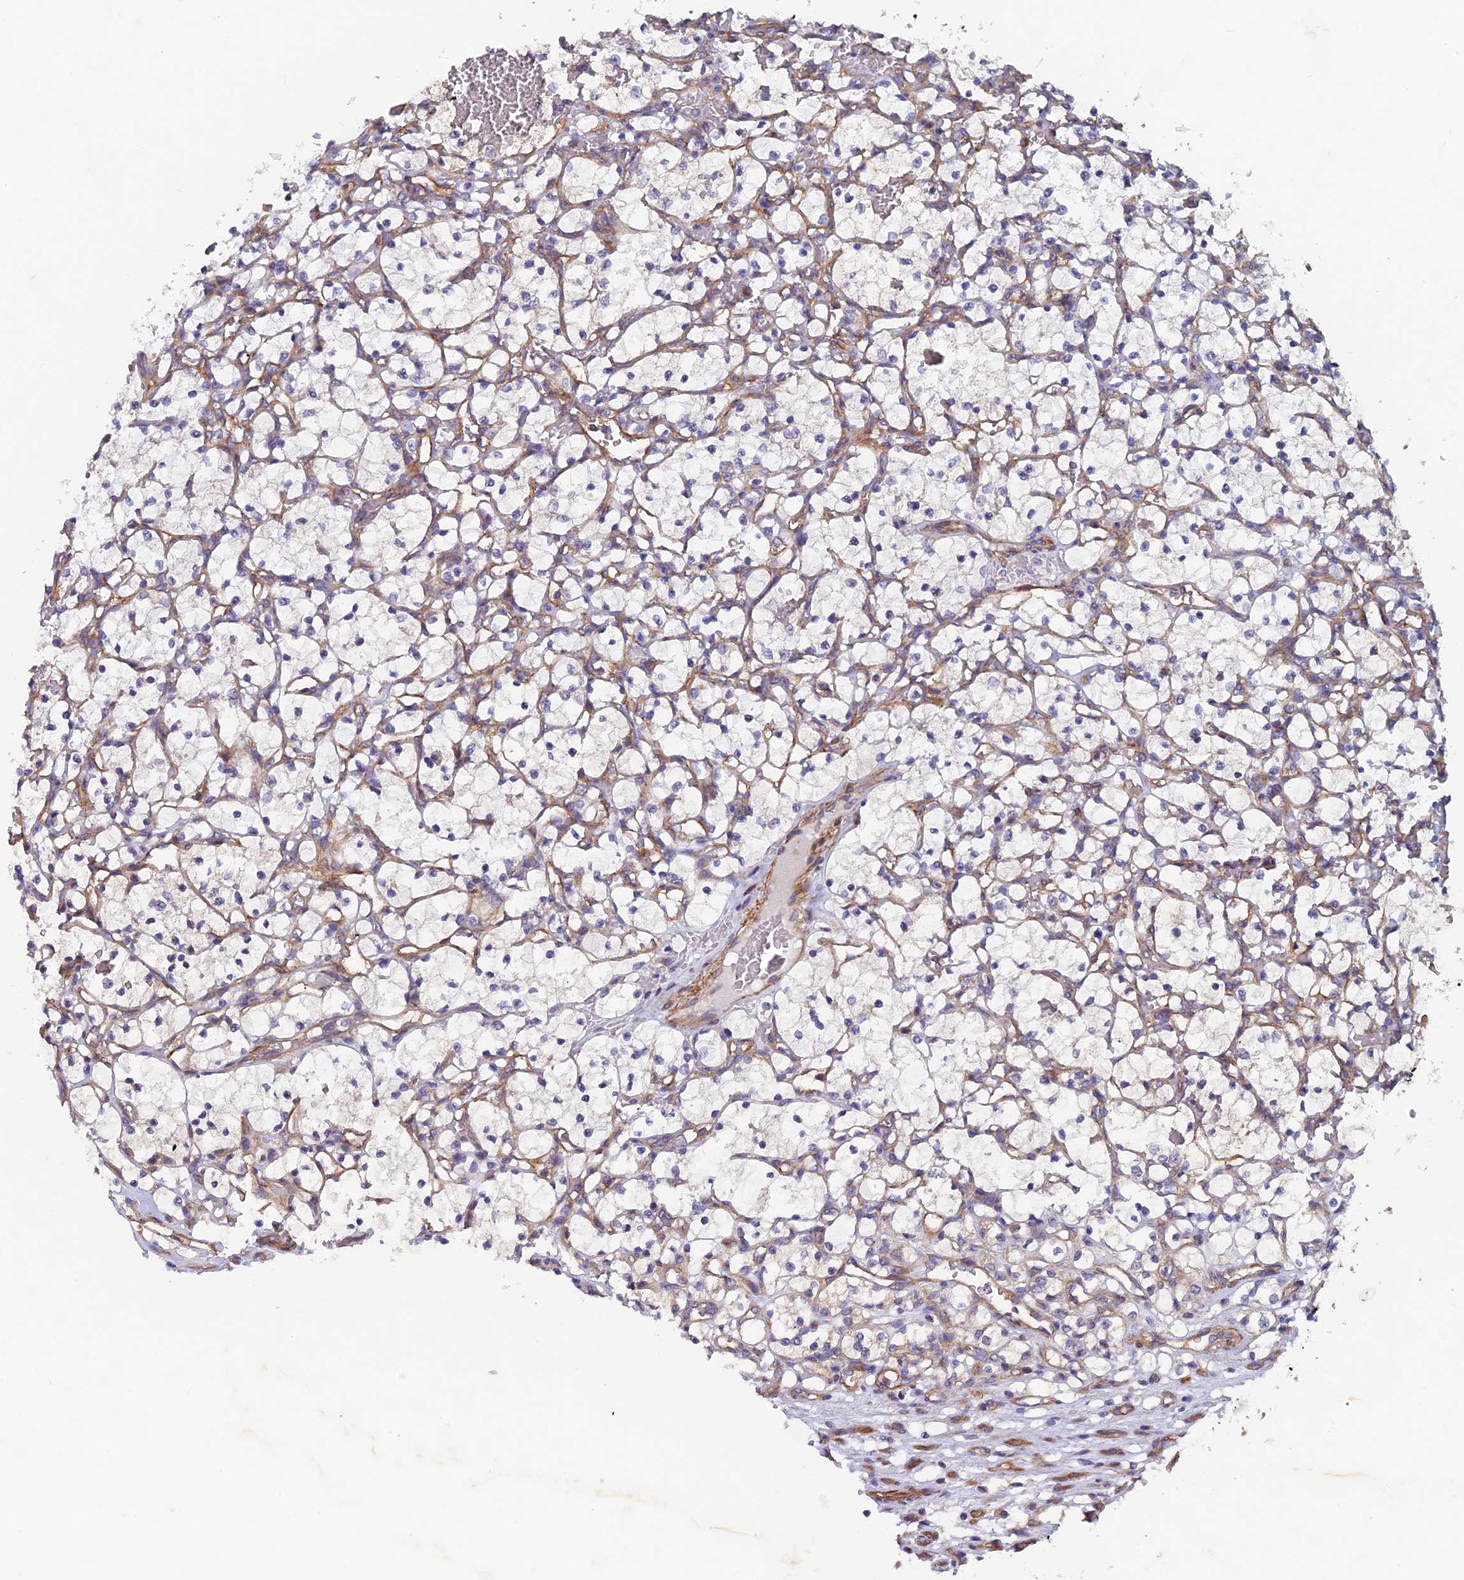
{"staining": {"intensity": "negative", "quantity": "none", "location": "none"}, "tissue": "renal cancer", "cell_type": "Tumor cells", "image_type": "cancer", "snomed": [{"axis": "morphology", "description": "Adenocarcinoma, NOS"}, {"axis": "topography", "description": "Kidney"}], "caption": "Tumor cells are negative for protein expression in human renal adenocarcinoma.", "gene": "NCAPG", "patient": {"sex": "female", "age": 69}}